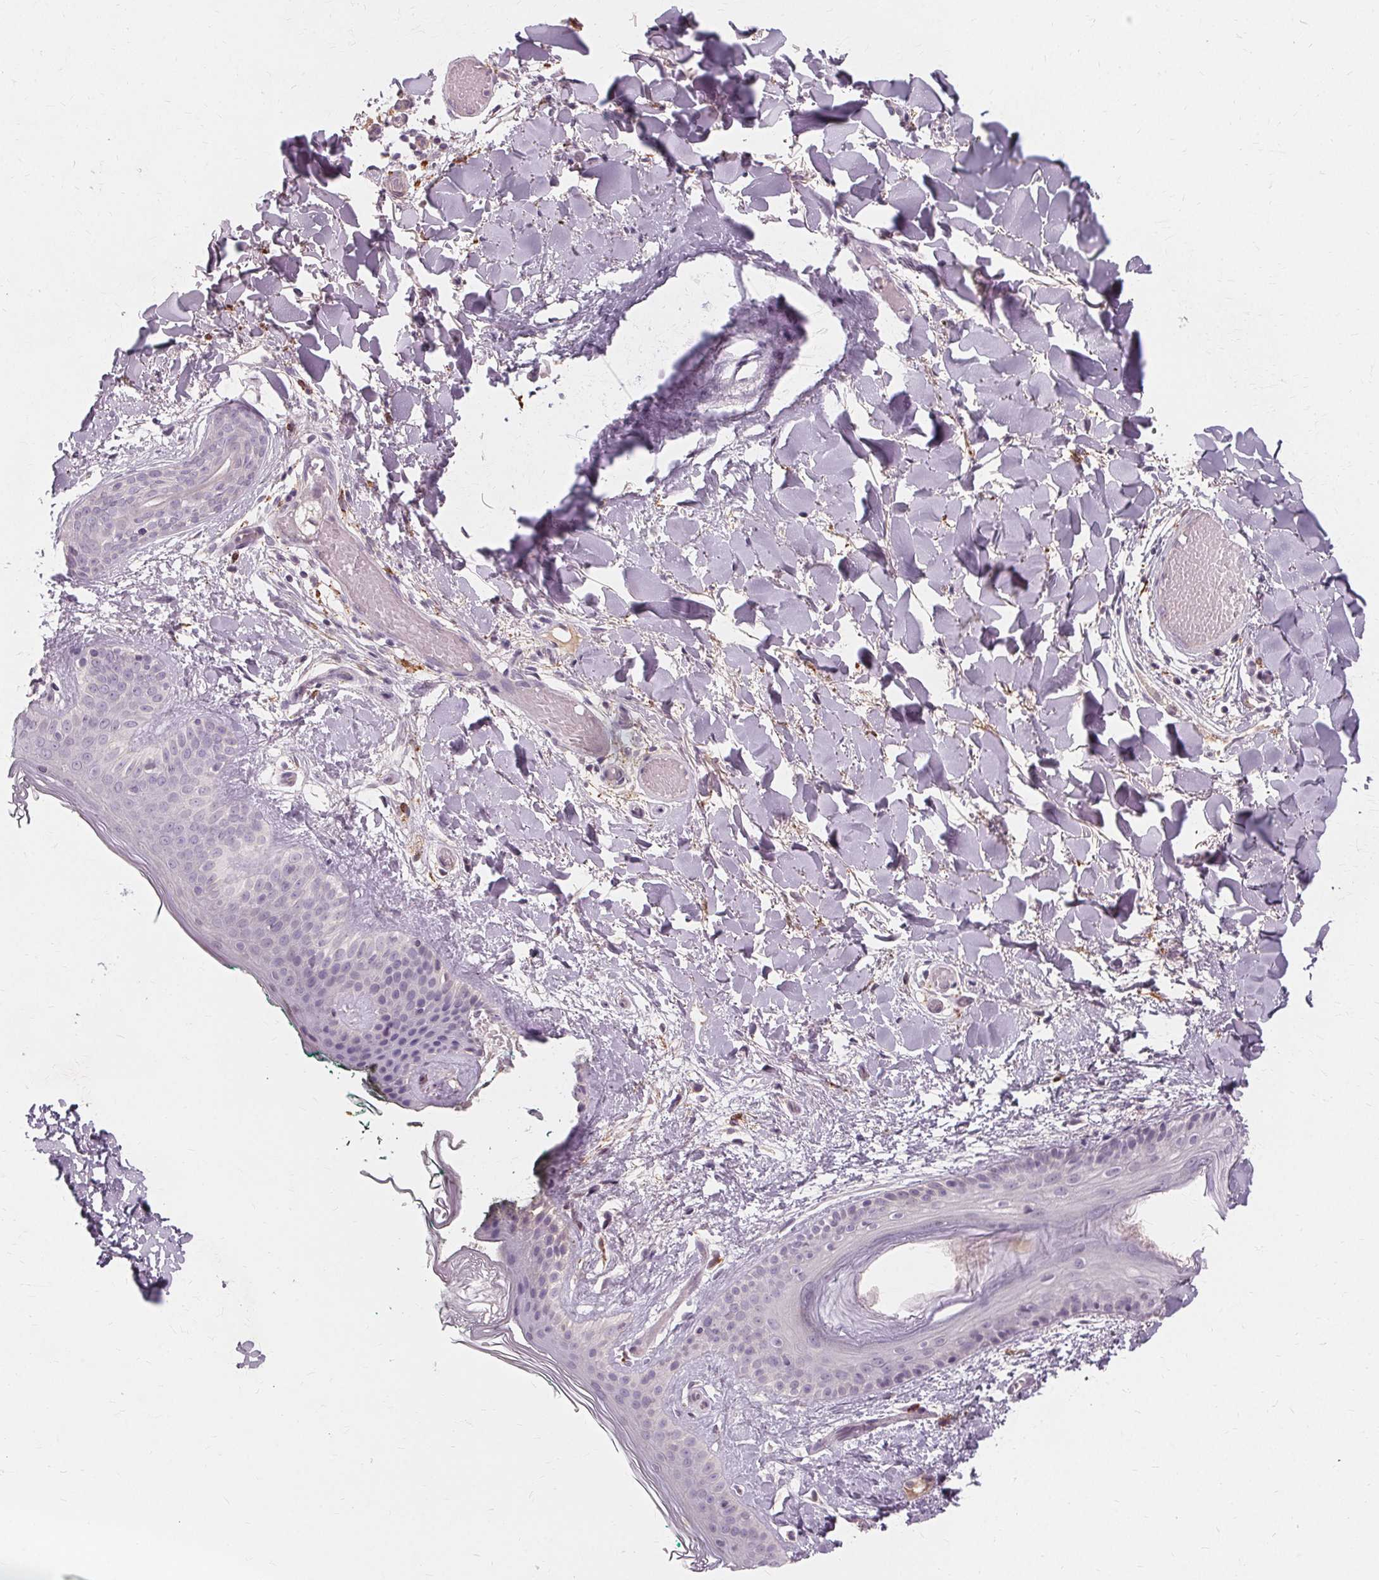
{"staining": {"intensity": "negative", "quantity": "none", "location": "none"}, "tissue": "skin", "cell_type": "Fibroblasts", "image_type": "normal", "snomed": [{"axis": "morphology", "description": "Normal tissue, NOS"}, {"axis": "topography", "description": "Skin"}], "caption": "This is a histopathology image of IHC staining of unremarkable skin, which shows no staining in fibroblasts. The staining is performed using DAB brown chromogen with nuclei counter-stained in using hematoxylin.", "gene": "IFNGR1", "patient": {"sex": "female", "age": 34}}